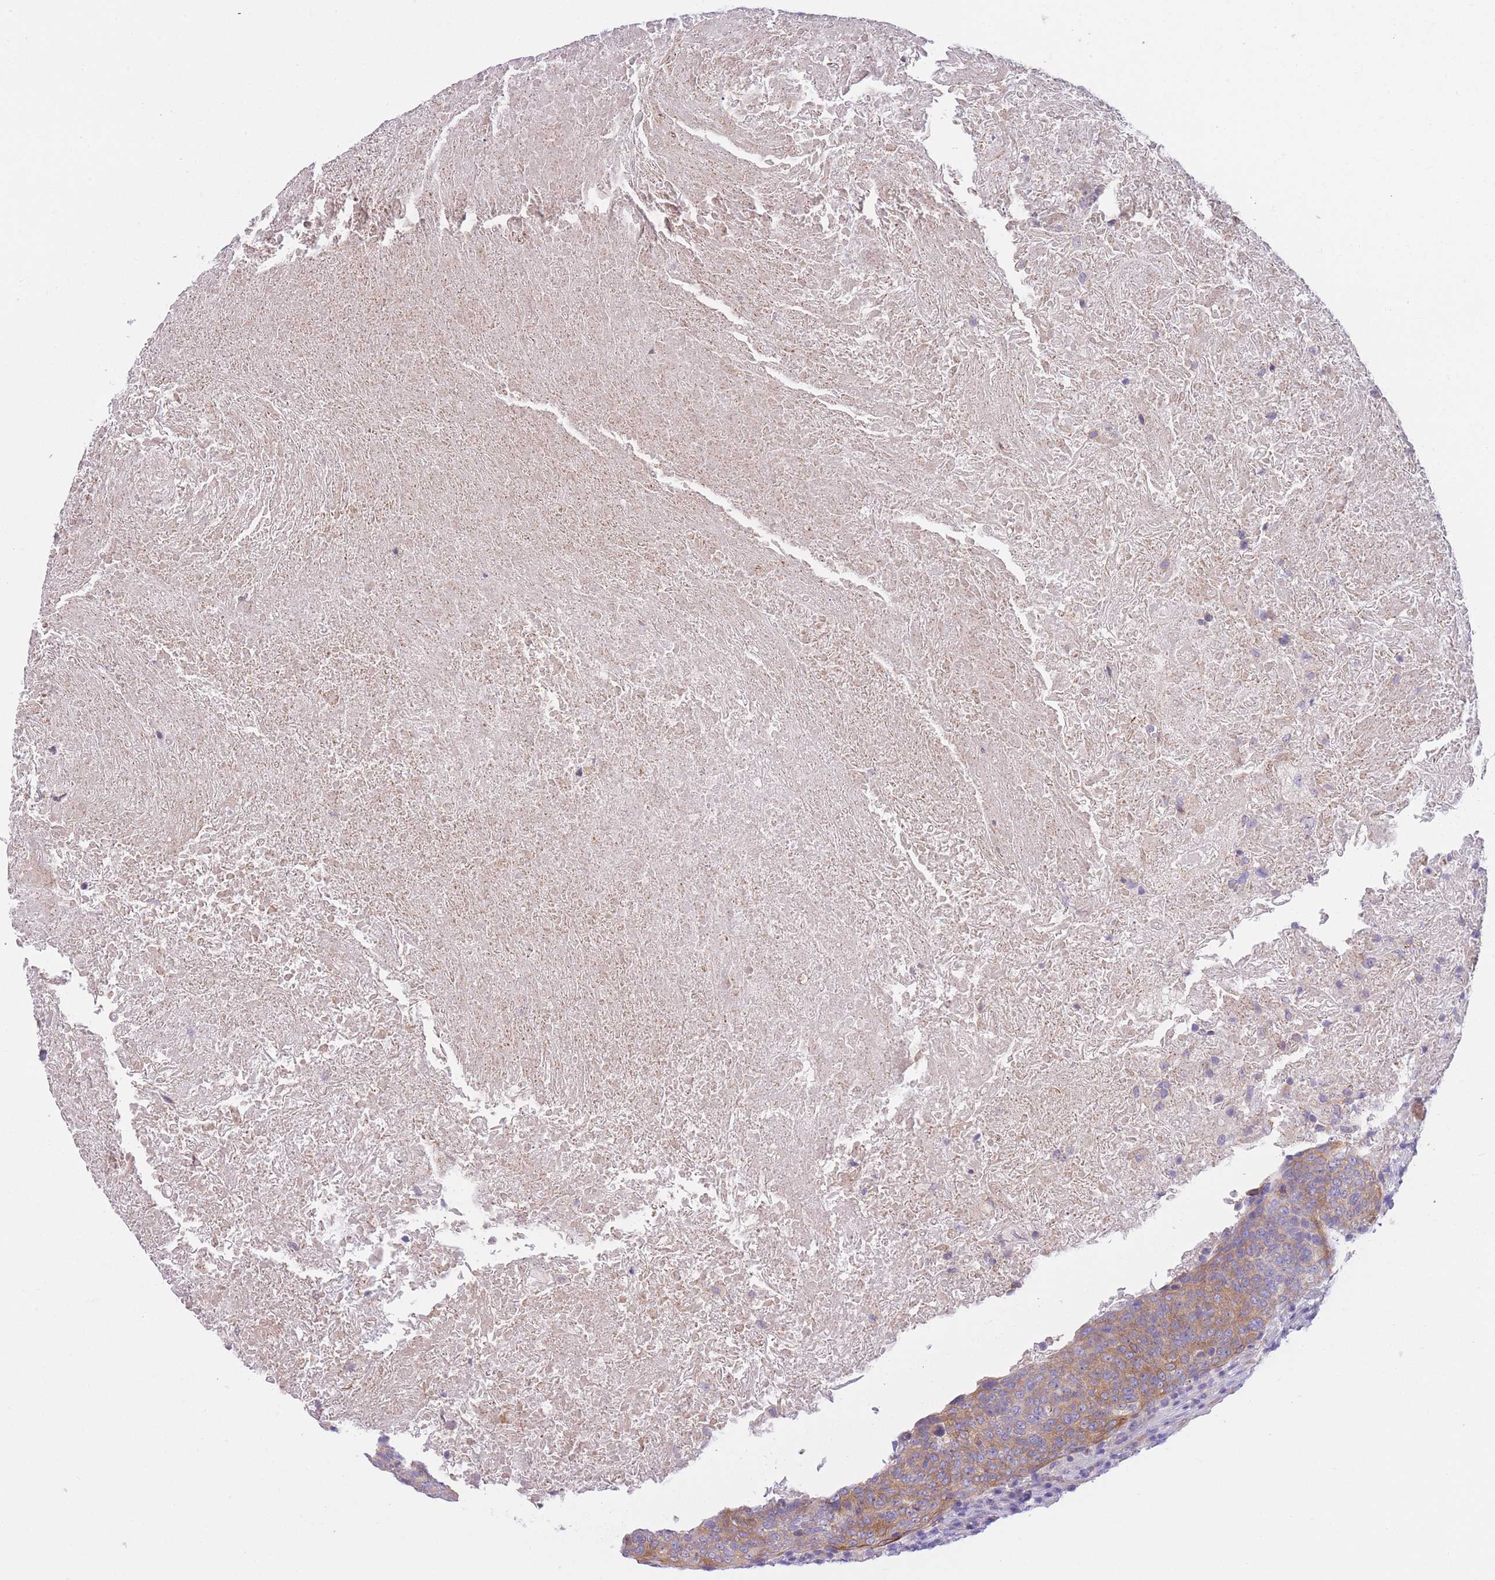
{"staining": {"intensity": "moderate", "quantity": ">75%", "location": "cytoplasmic/membranous"}, "tissue": "head and neck cancer", "cell_type": "Tumor cells", "image_type": "cancer", "snomed": [{"axis": "morphology", "description": "Squamous cell carcinoma, NOS"}, {"axis": "morphology", "description": "Squamous cell carcinoma, metastatic, NOS"}, {"axis": "topography", "description": "Lymph node"}, {"axis": "topography", "description": "Head-Neck"}], "caption": "Squamous cell carcinoma (head and neck) stained with a brown dye reveals moderate cytoplasmic/membranous positive expression in about >75% of tumor cells.", "gene": "SERPINB3", "patient": {"sex": "male", "age": 62}}